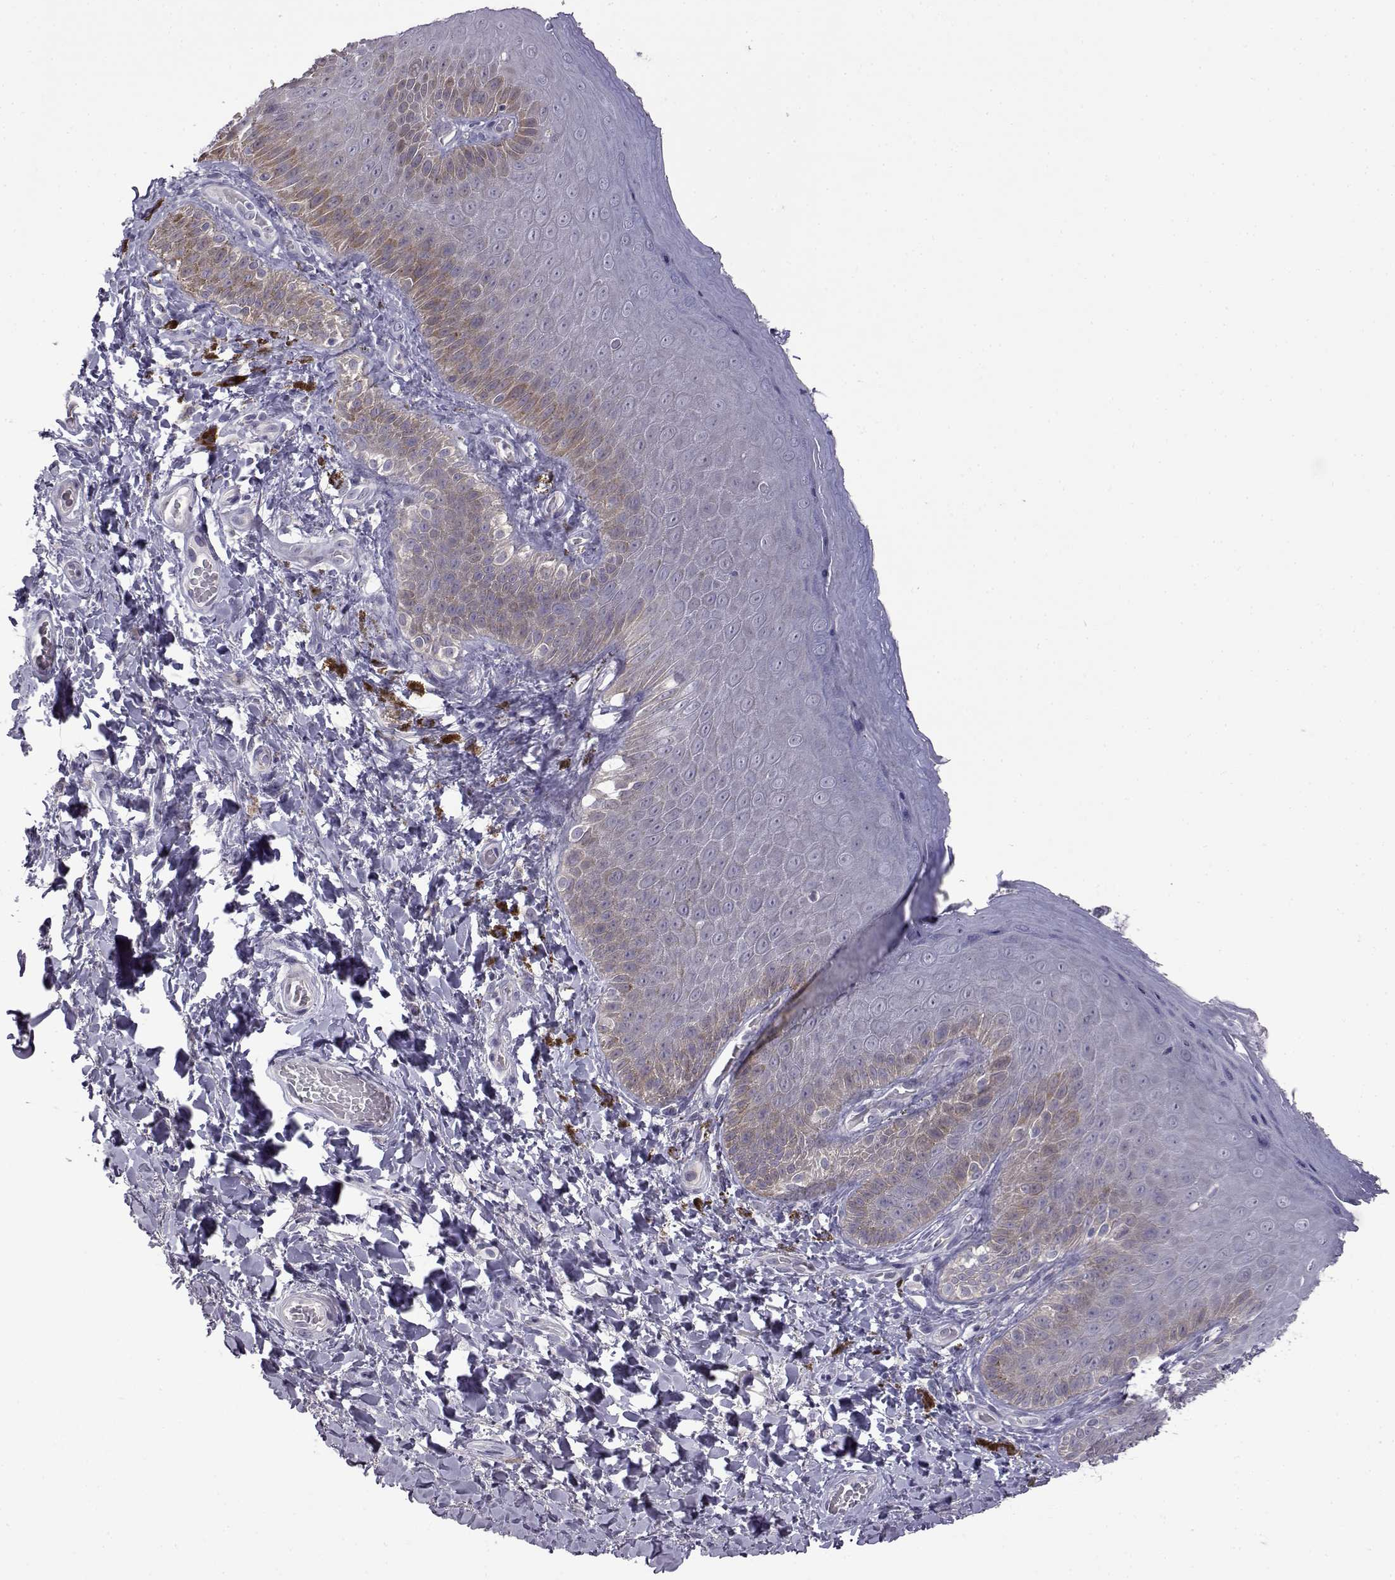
{"staining": {"intensity": "weak", "quantity": "<25%", "location": "cytoplasmic/membranous"}, "tissue": "skin", "cell_type": "Epidermal cells", "image_type": "normal", "snomed": [{"axis": "morphology", "description": "Normal tissue, NOS"}, {"axis": "topography", "description": "Anal"}], "caption": "Immunohistochemistry (IHC) micrograph of unremarkable skin stained for a protein (brown), which demonstrates no staining in epidermal cells. The staining was performed using DAB to visualize the protein expression in brown, while the nuclei were stained in blue with hematoxylin (Magnification: 20x).", "gene": "VGF", "patient": {"sex": "male", "age": 53}}